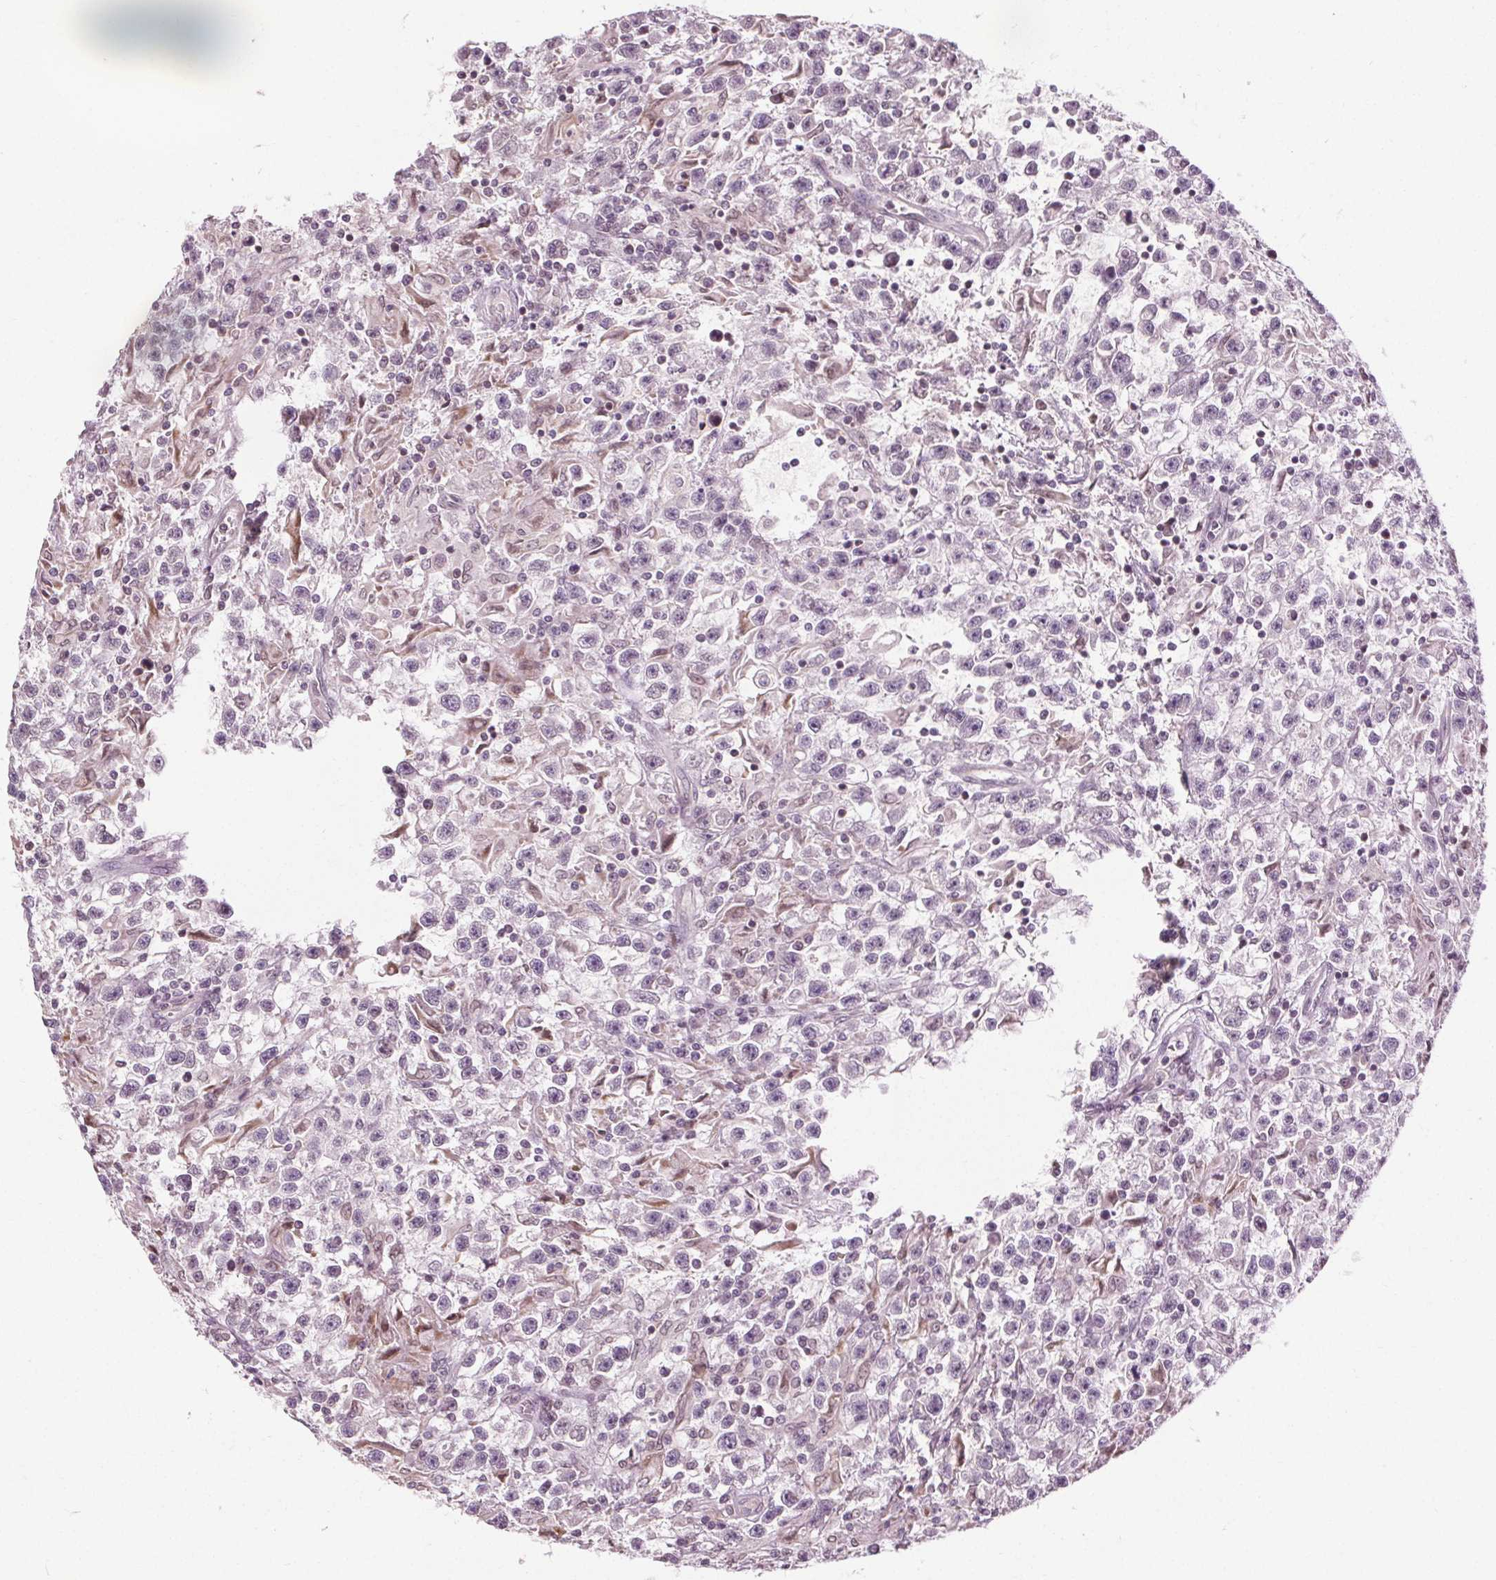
{"staining": {"intensity": "negative", "quantity": "none", "location": "none"}, "tissue": "testis cancer", "cell_type": "Tumor cells", "image_type": "cancer", "snomed": [{"axis": "morphology", "description": "Seminoma, NOS"}, {"axis": "topography", "description": "Testis"}], "caption": "Tumor cells show no significant protein staining in testis cancer (seminoma). The staining is performed using DAB (3,3'-diaminobenzidine) brown chromogen with nuclei counter-stained in using hematoxylin.", "gene": "LFNG", "patient": {"sex": "male", "age": 31}}